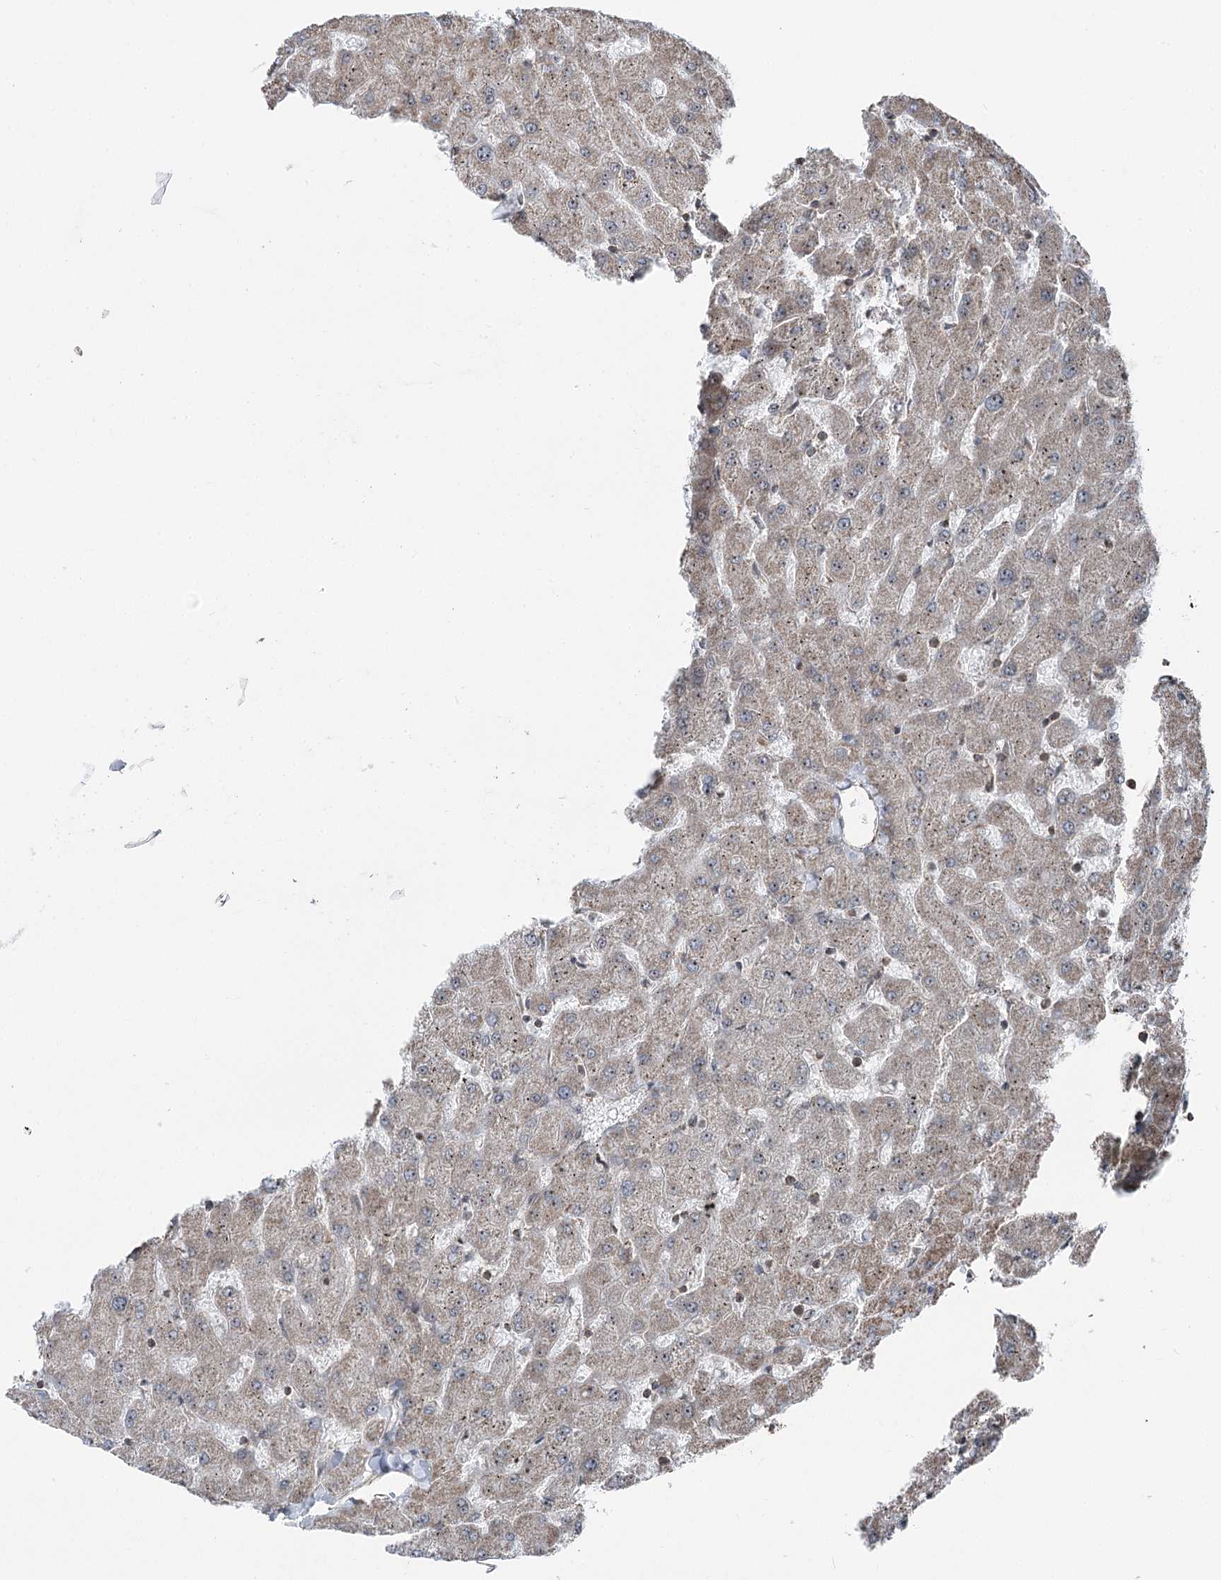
{"staining": {"intensity": "weak", "quantity": ">75%", "location": "cytoplasmic/membranous"}, "tissue": "liver", "cell_type": "Cholangiocytes", "image_type": "normal", "snomed": [{"axis": "morphology", "description": "Normal tissue, NOS"}, {"axis": "topography", "description": "Liver"}], "caption": "A high-resolution micrograph shows immunohistochemistry (IHC) staining of unremarkable liver, which shows weak cytoplasmic/membranous expression in approximately >75% of cholangiocytes.", "gene": "STEEP1", "patient": {"sex": "female", "age": 63}}